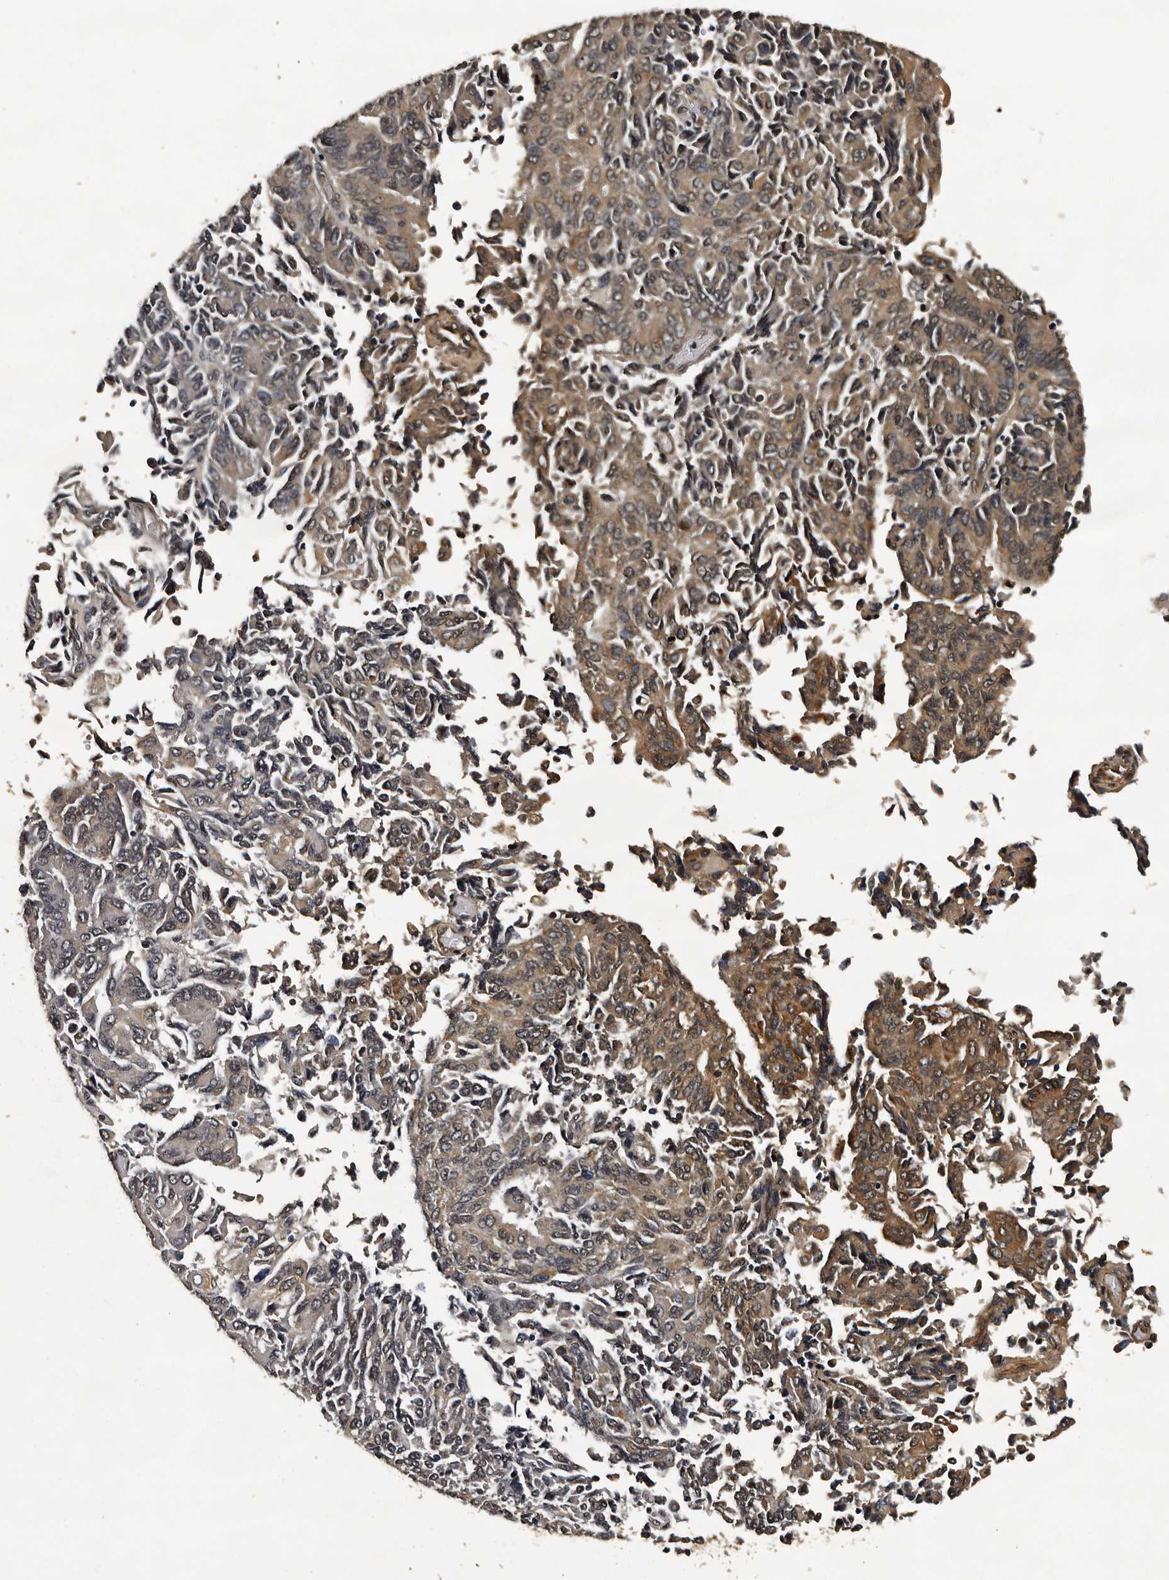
{"staining": {"intensity": "moderate", "quantity": "25%-75%", "location": "cytoplasmic/membranous,nuclear"}, "tissue": "endometrial cancer", "cell_type": "Tumor cells", "image_type": "cancer", "snomed": [{"axis": "morphology", "description": "Adenocarcinoma, NOS"}, {"axis": "topography", "description": "Endometrium"}], "caption": "Endometrial cancer stained for a protein (brown) displays moderate cytoplasmic/membranous and nuclear positive staining in about 25%-75% of tumor cells.", "gene": "CPNE3", "patient": {"sex": "female", "age": 80}}